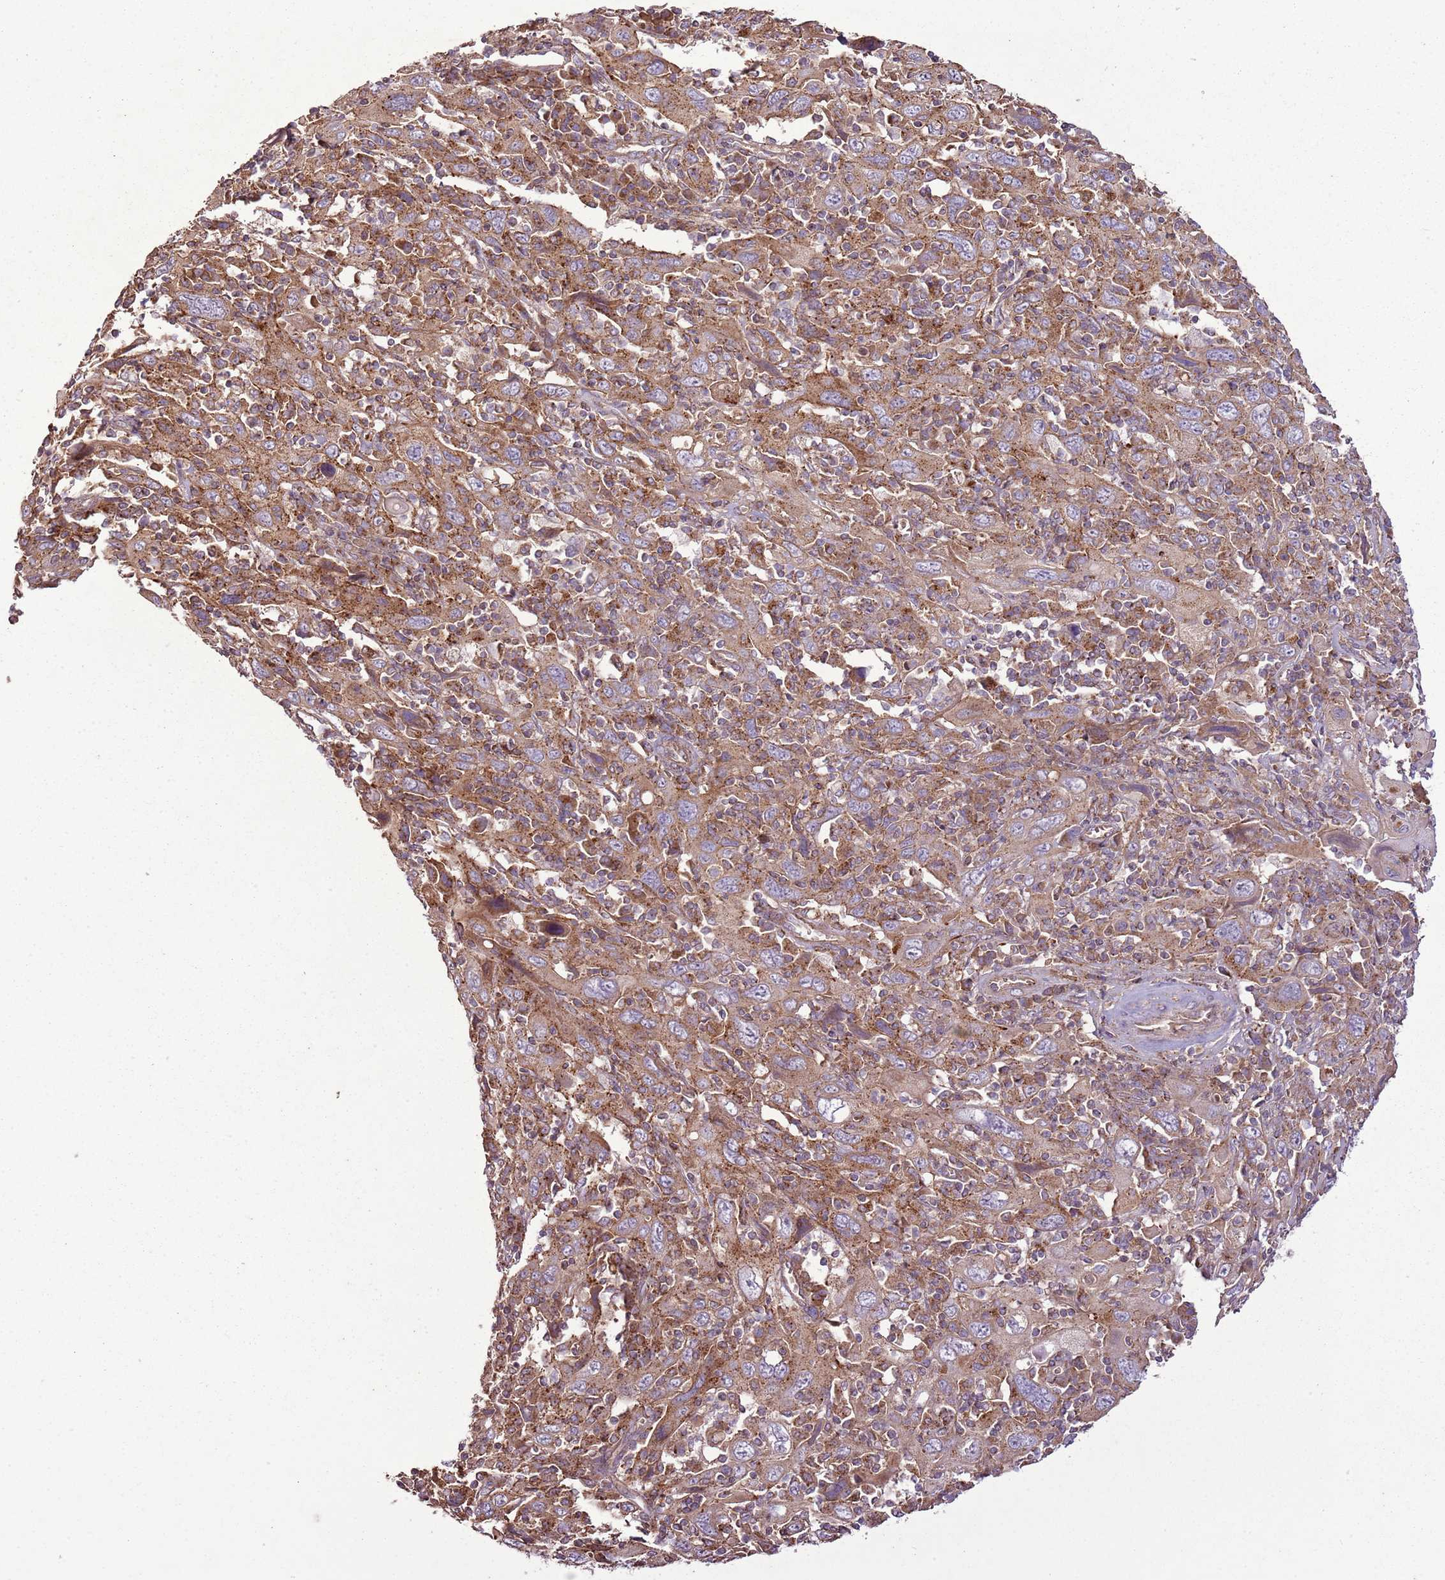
{"staining": {"intensity": "moderate", "quantity": ">75%", "location": "cytoplasmic/membranous"}, "tissue": "cervical cancer", "cell_type": "Tumor cells", "image_type": "cancer", "snomed": [{"axis": "morphology", "description": "Squamous cell carcinoma, NOS"}, {"axis": "topography", "description": "Cervix"}], "caption": "Immunohistochemistry (IHC) image of human cervical cancer stained for a protein (brown), which shows medium levels of moderate cytoplasmic/membranous positivity in approximately >75% of tumor cells.", "gene": "ANKRD24", "patient": {"sex": "female", "age": 46}}